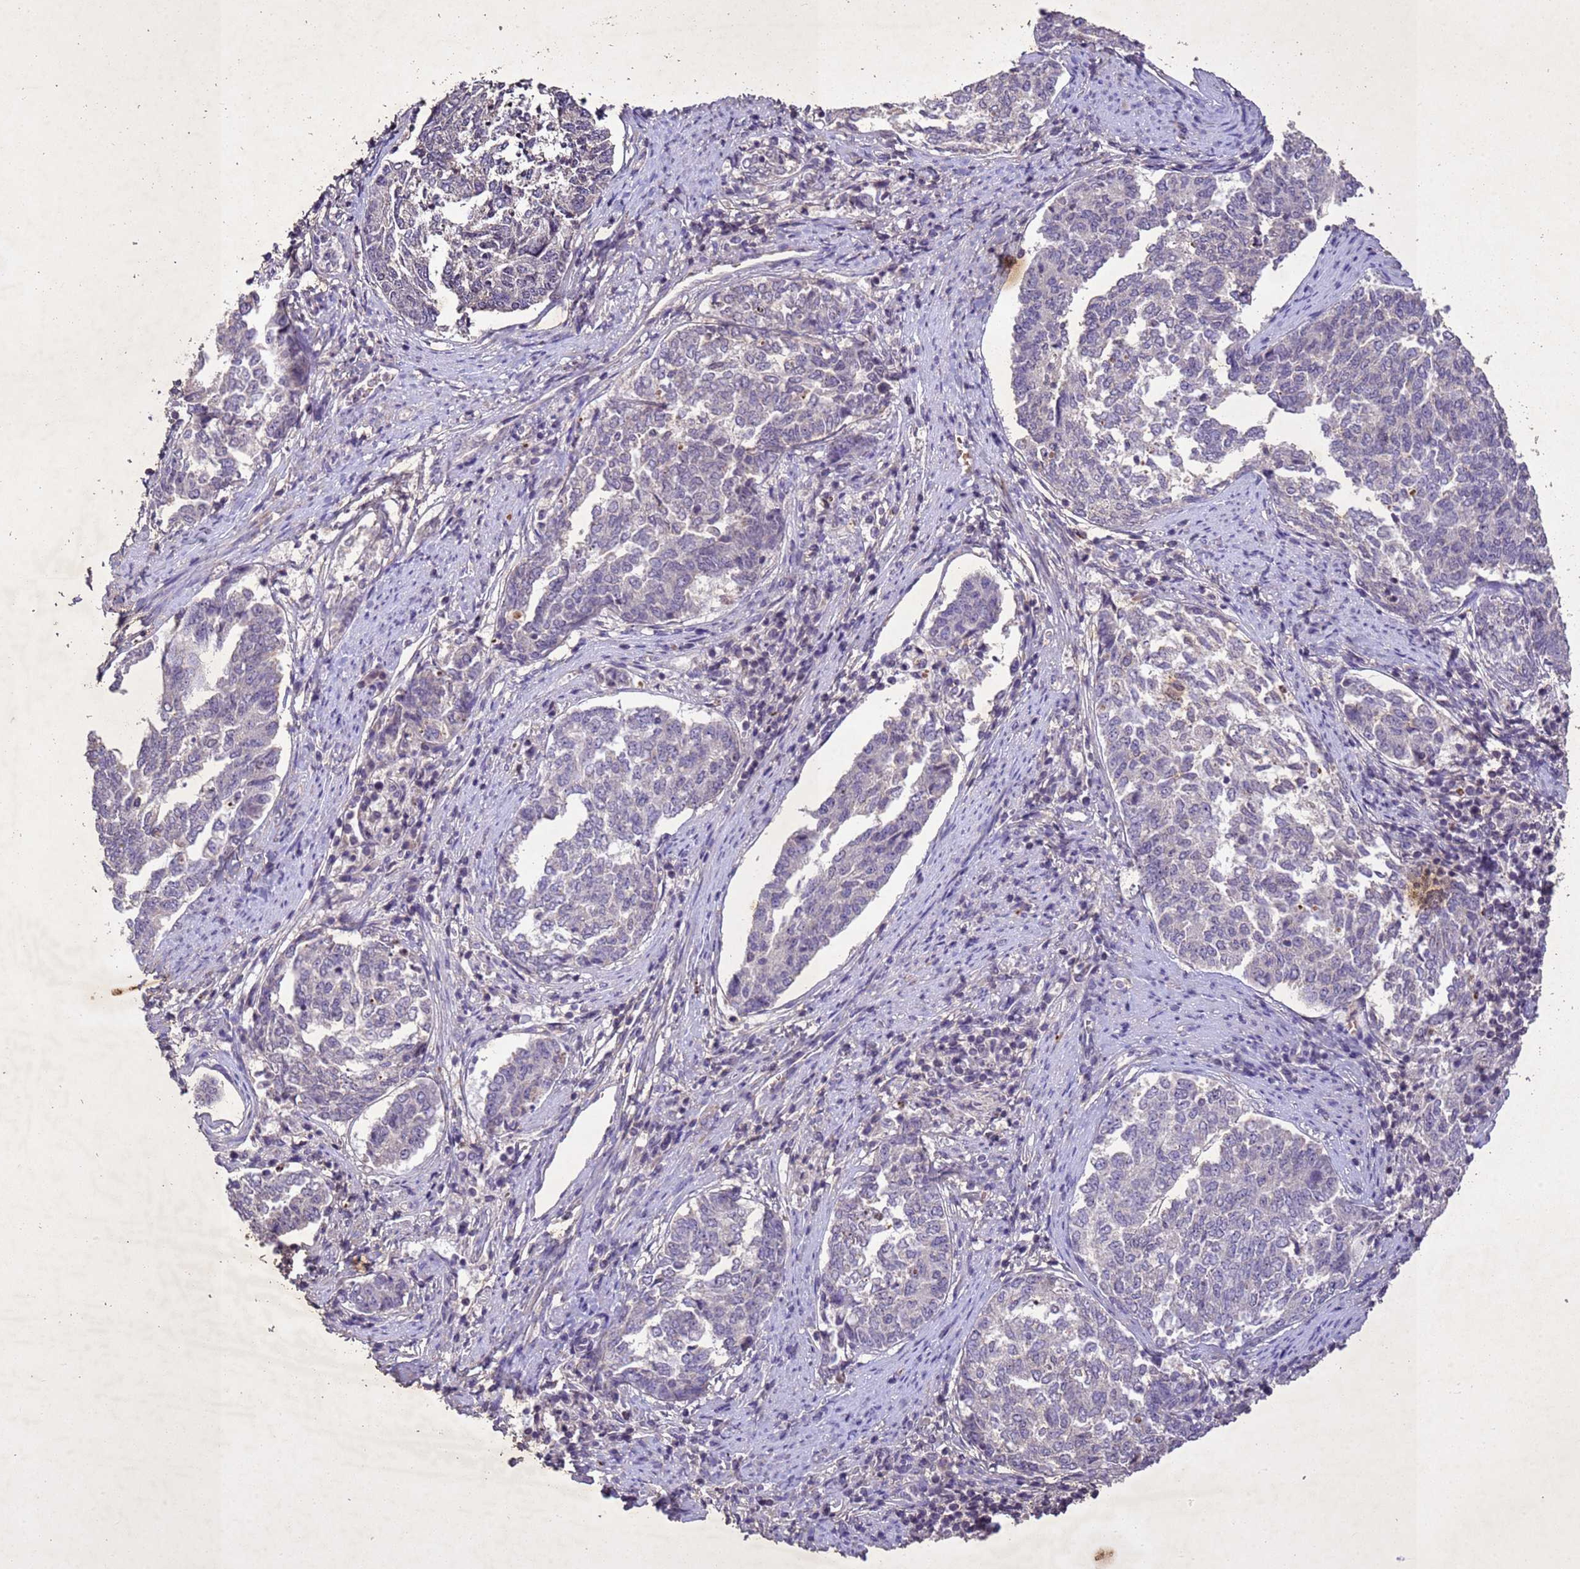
{"staining": {"intensity": "negative", "quantity": "none", "location": "none"}, "tissue": "endometrial cancer", "cell_type": "Tumor cells", "image_type": "cancer", "snomed": [{"axis": "morphology", "description": "Adenocarcinoma, NOS"}, {"axis": "topography", "description": "Endometrium"}], "caption": "High power microscopy photomicrograph of an immunohistochemistry image of endometrial cancer, revealing no significant expression in tumor cells. (Stains: DAB (3,3'-diaminobenzidine) IHC with hematoxylin counter stain, Microscopy: brightfield microscopy at high magnification).", "gene": "NLRP11", "patient": {"sex": "female", "age": 80}}